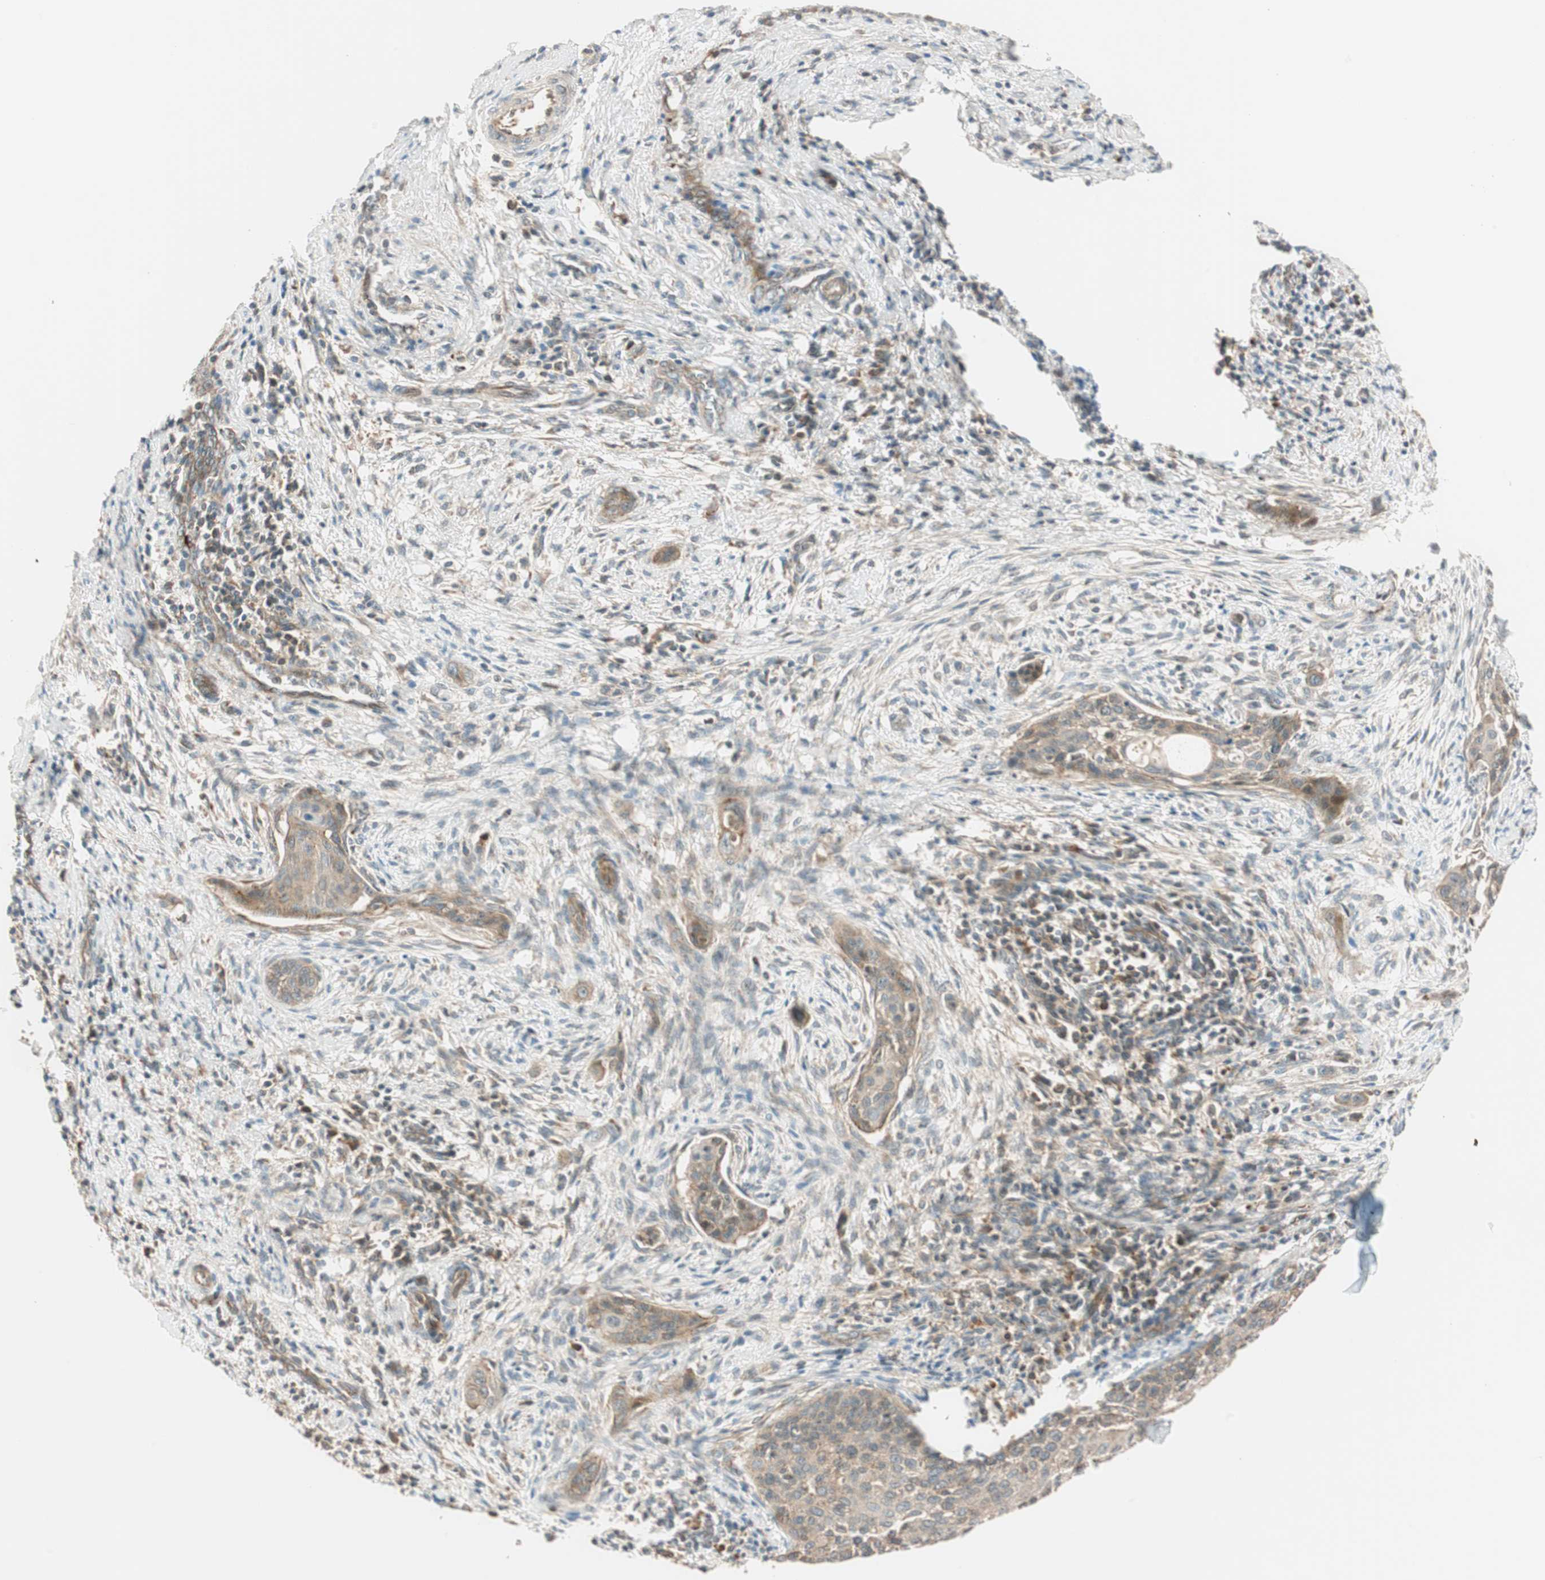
{"staining": {"intensity": "weak", "quantity": ">75%", "location": "cytoplasmic/membranous"}, "tissue": "cervical cancer", "cell_type": "Tumor cells", "image_type": "cancer", "snomed": [{"axis": "morphology", "description": "Squamous cell carcinoma, NOS"}, {"axis": "topography", "description": "Cervix"}], "caption": "Cervical cancer stained with DAB immunohistochemistry demonstrates low levels of weak cytoplasmic/membranous positivity in approximately >75% of tumor cells.", "gene": "ABI1", "patient": {"sex": "female", "age": 33}}